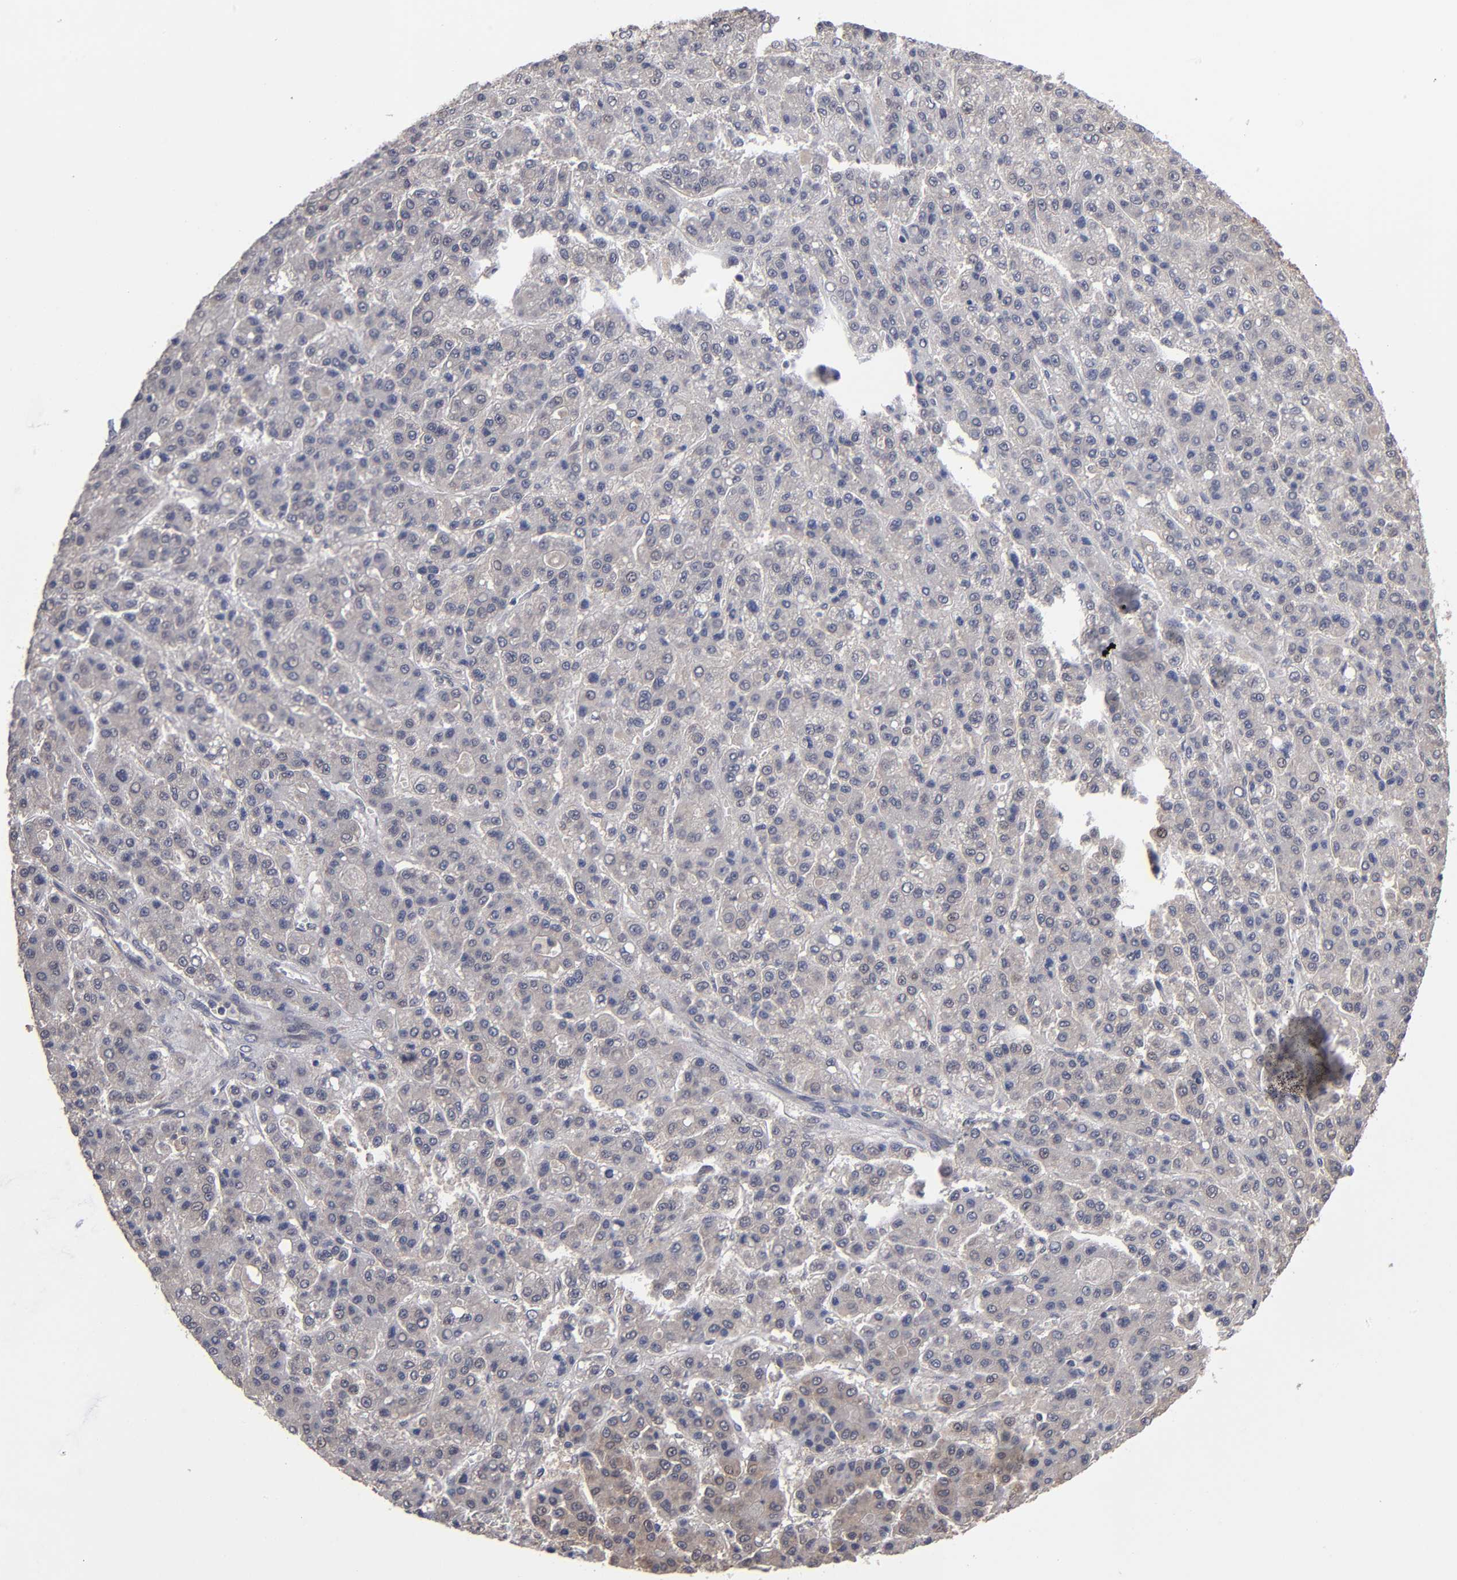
{"staining": {"intensity": "weak", "quantity": "<25%", "location": "cytoplasmic/membranous"}, "tissue": "liver cancer", "cell_type": "Tumor cells", "image_type": "cancer", "snomed": [{"axis": "morphology", "description": "Carcinoma, Hepatocellular, NOS"}, {"axis": "topography", "description": "Liver"}], "caption": "Immunohistochemistry of liver cancer exhibits no expression in tumor cells.", "gene": "ALG13", "patient": {"sex": "male", "age": 70}}